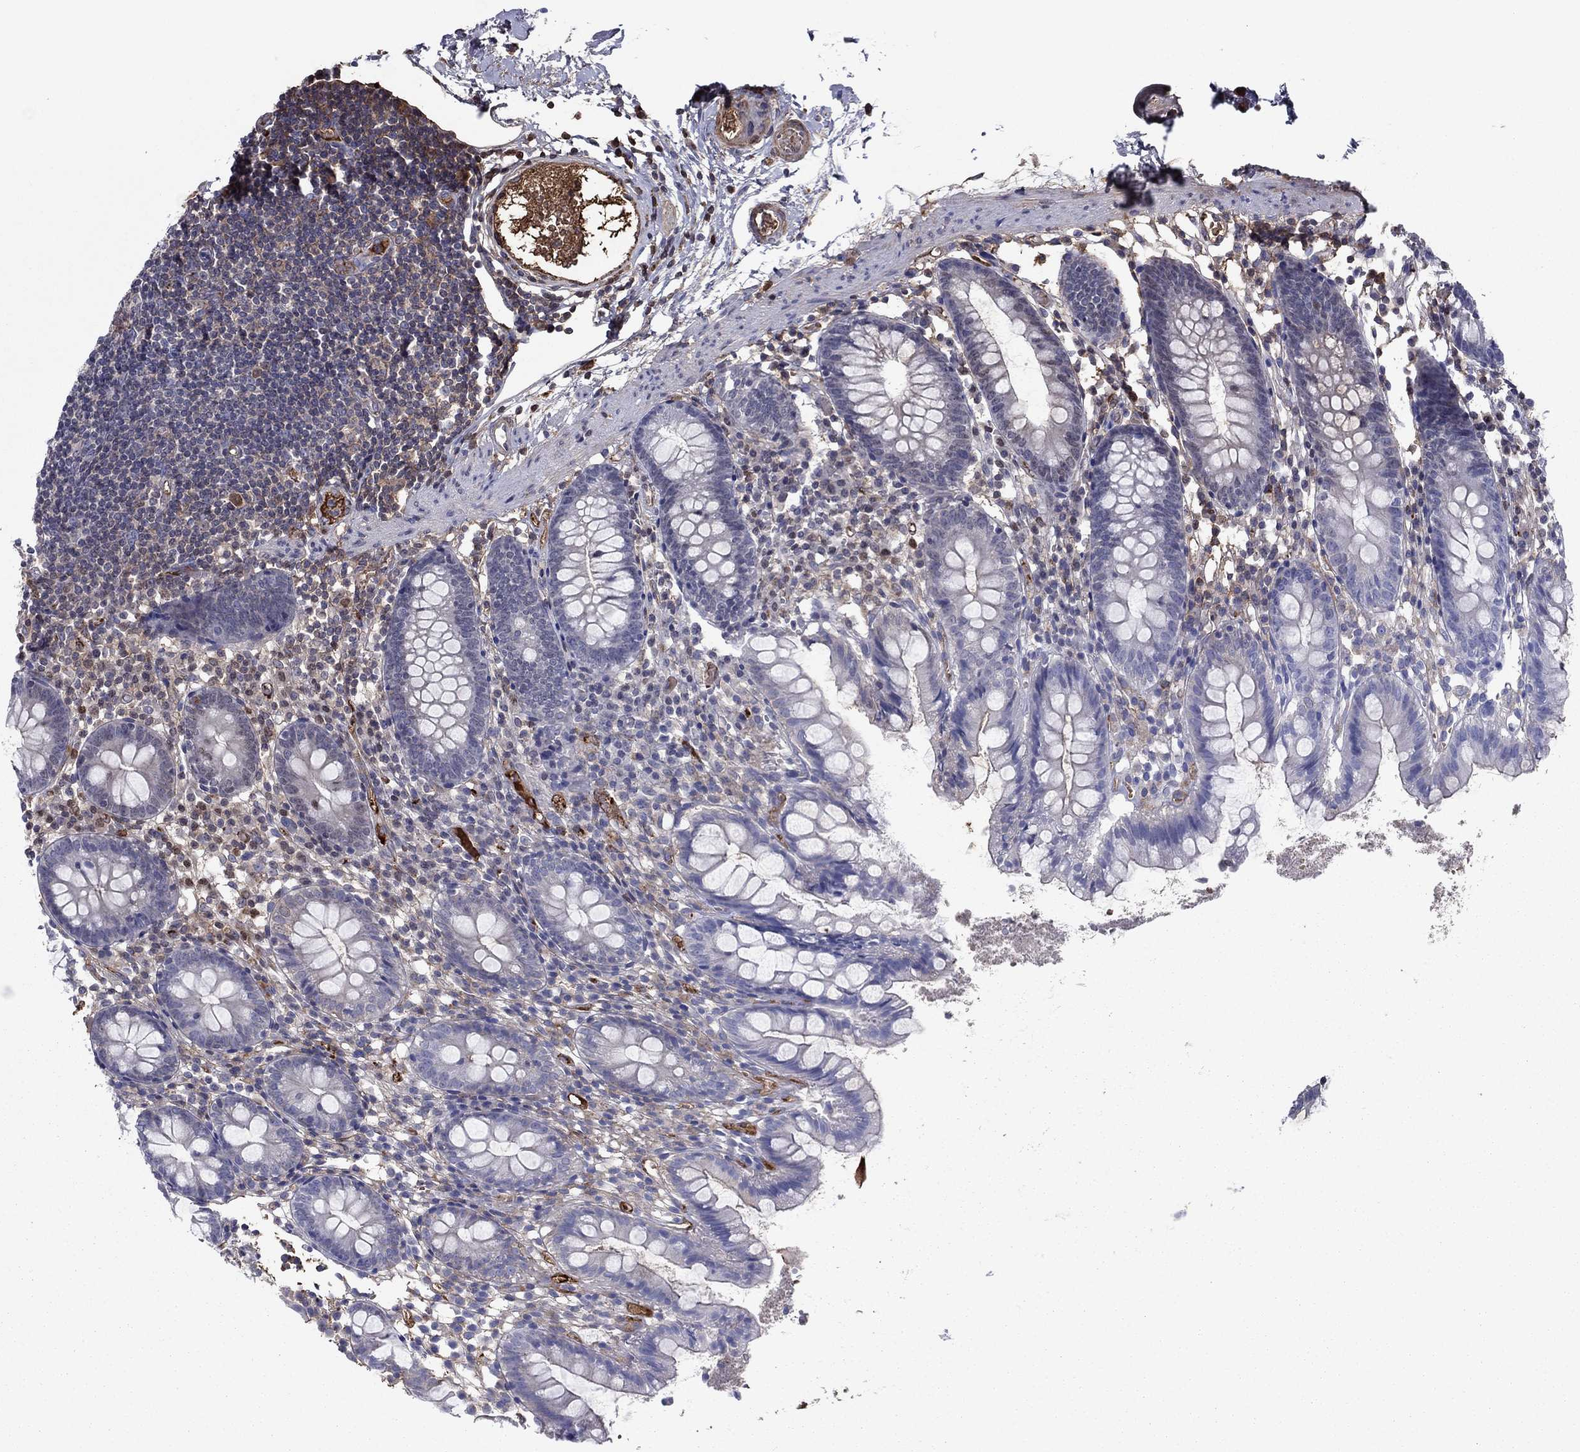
{"staining": {"intensity": "weak", "quantity": "<25%", "location": "cytoplasmic/membranous"}, "tissue": "small intestine", "cell_type": "Glandular cells", "image_type": "normal", "snomed": [{"axis": "morphology", "description": "Normal tissue, NOS"}, {"axis": "topography", "description": "Small intestine"}], "caption": "Glandular cells show no significant protein positivity in unremarkable small intestine.", "gene": "HPX", "patient": {"sex": "female", "age": 90}}